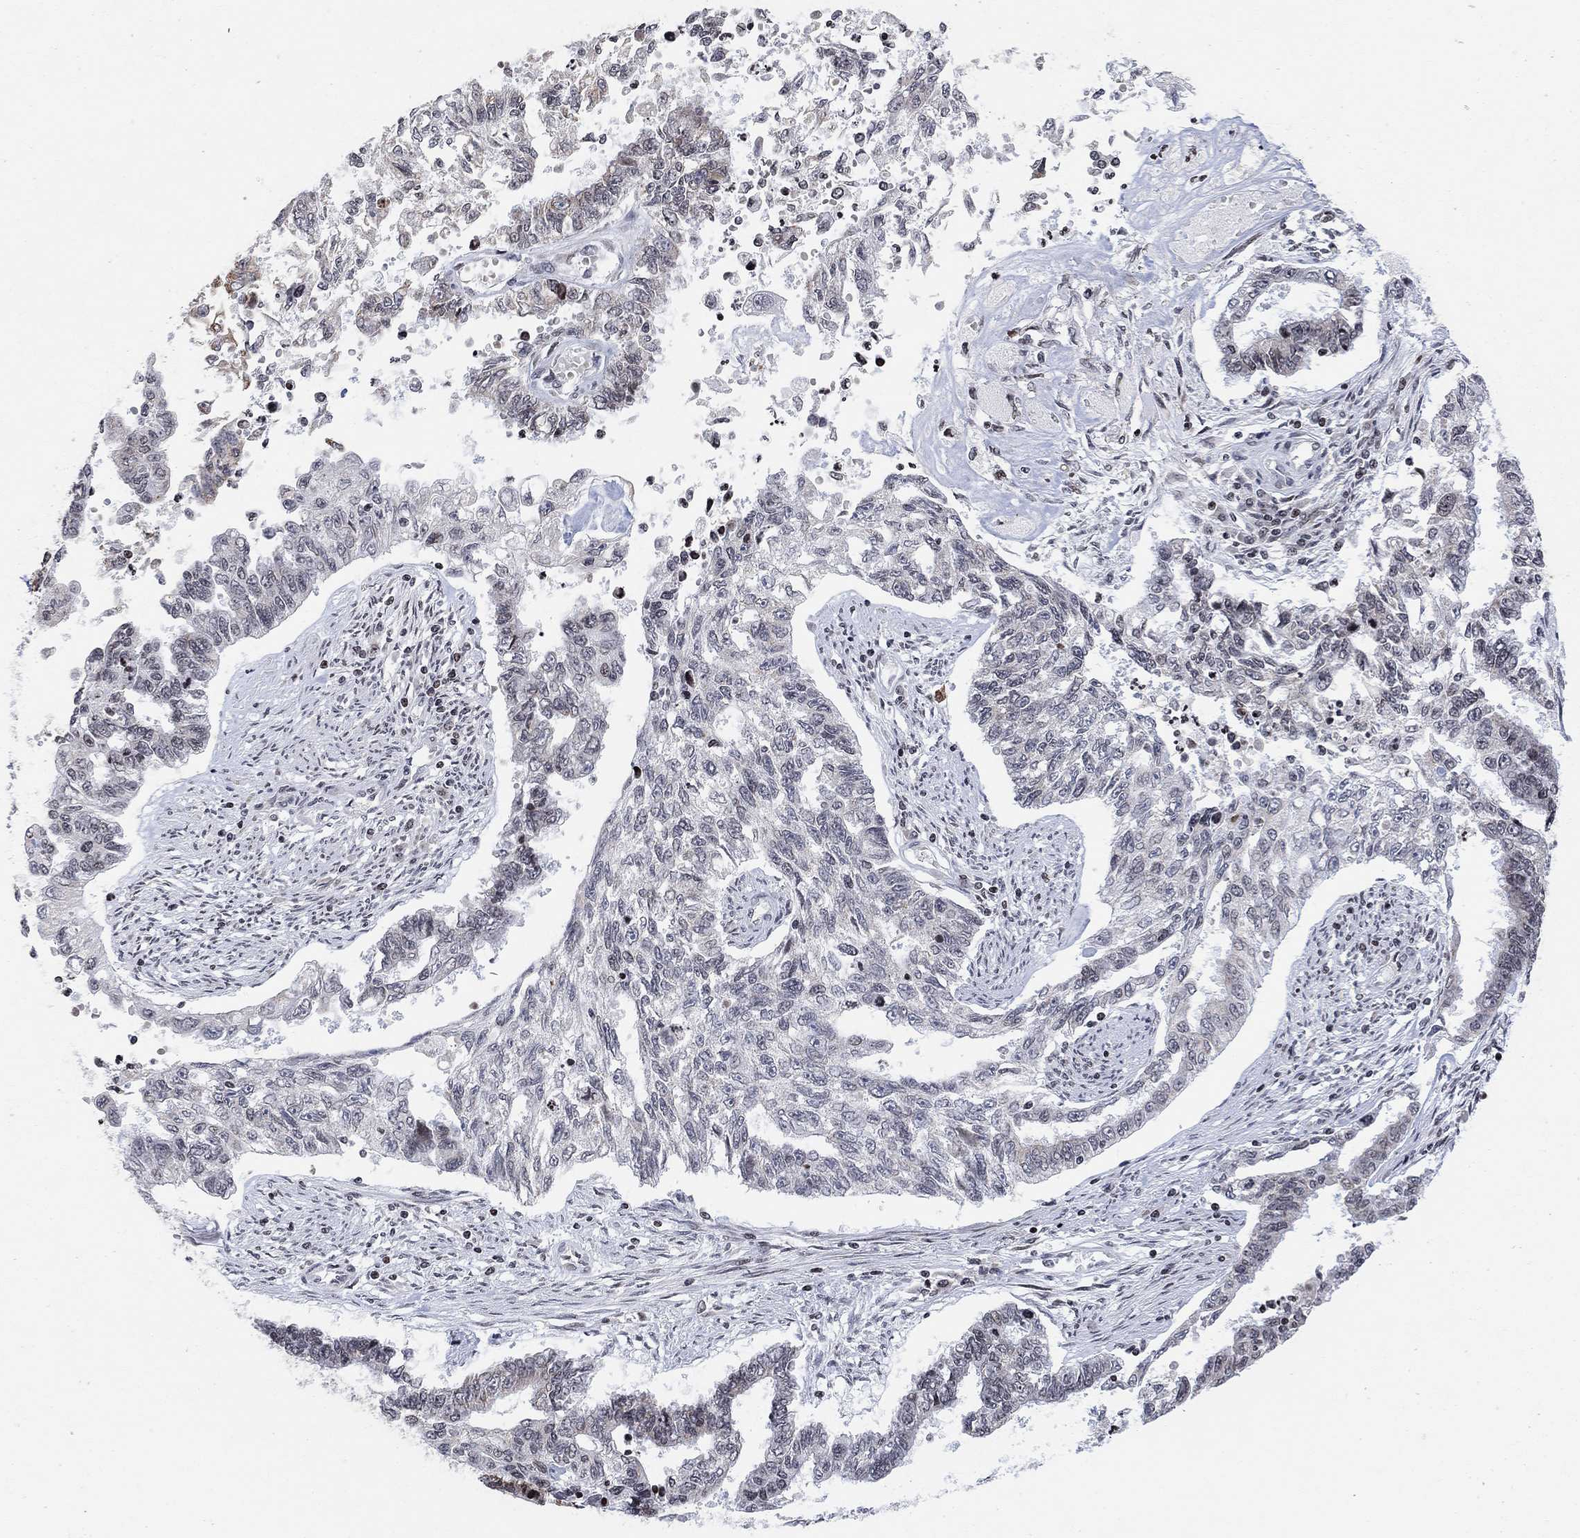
{"staining": {"intensity": "weak", "quantity": "<25%", "location": "cytoplasmic/membranous"}, "tissue": "endometrial cancer", "cell_type": "Tumor cells", "image_type": "cancer", "snomed": [{"axis": "morphology", "description": "Adenocarcinoma, NOS"}, {"axis": "topography", "description": "Uterus"}], "caption": "This is an immunohistochemistry (IHC) histopathology image of human endometrial cancer (adenocarcinoma). There is no expression in tumor cells.", "gene": "ABHD14A", "patient": {"sex": "female", "age": 59}}